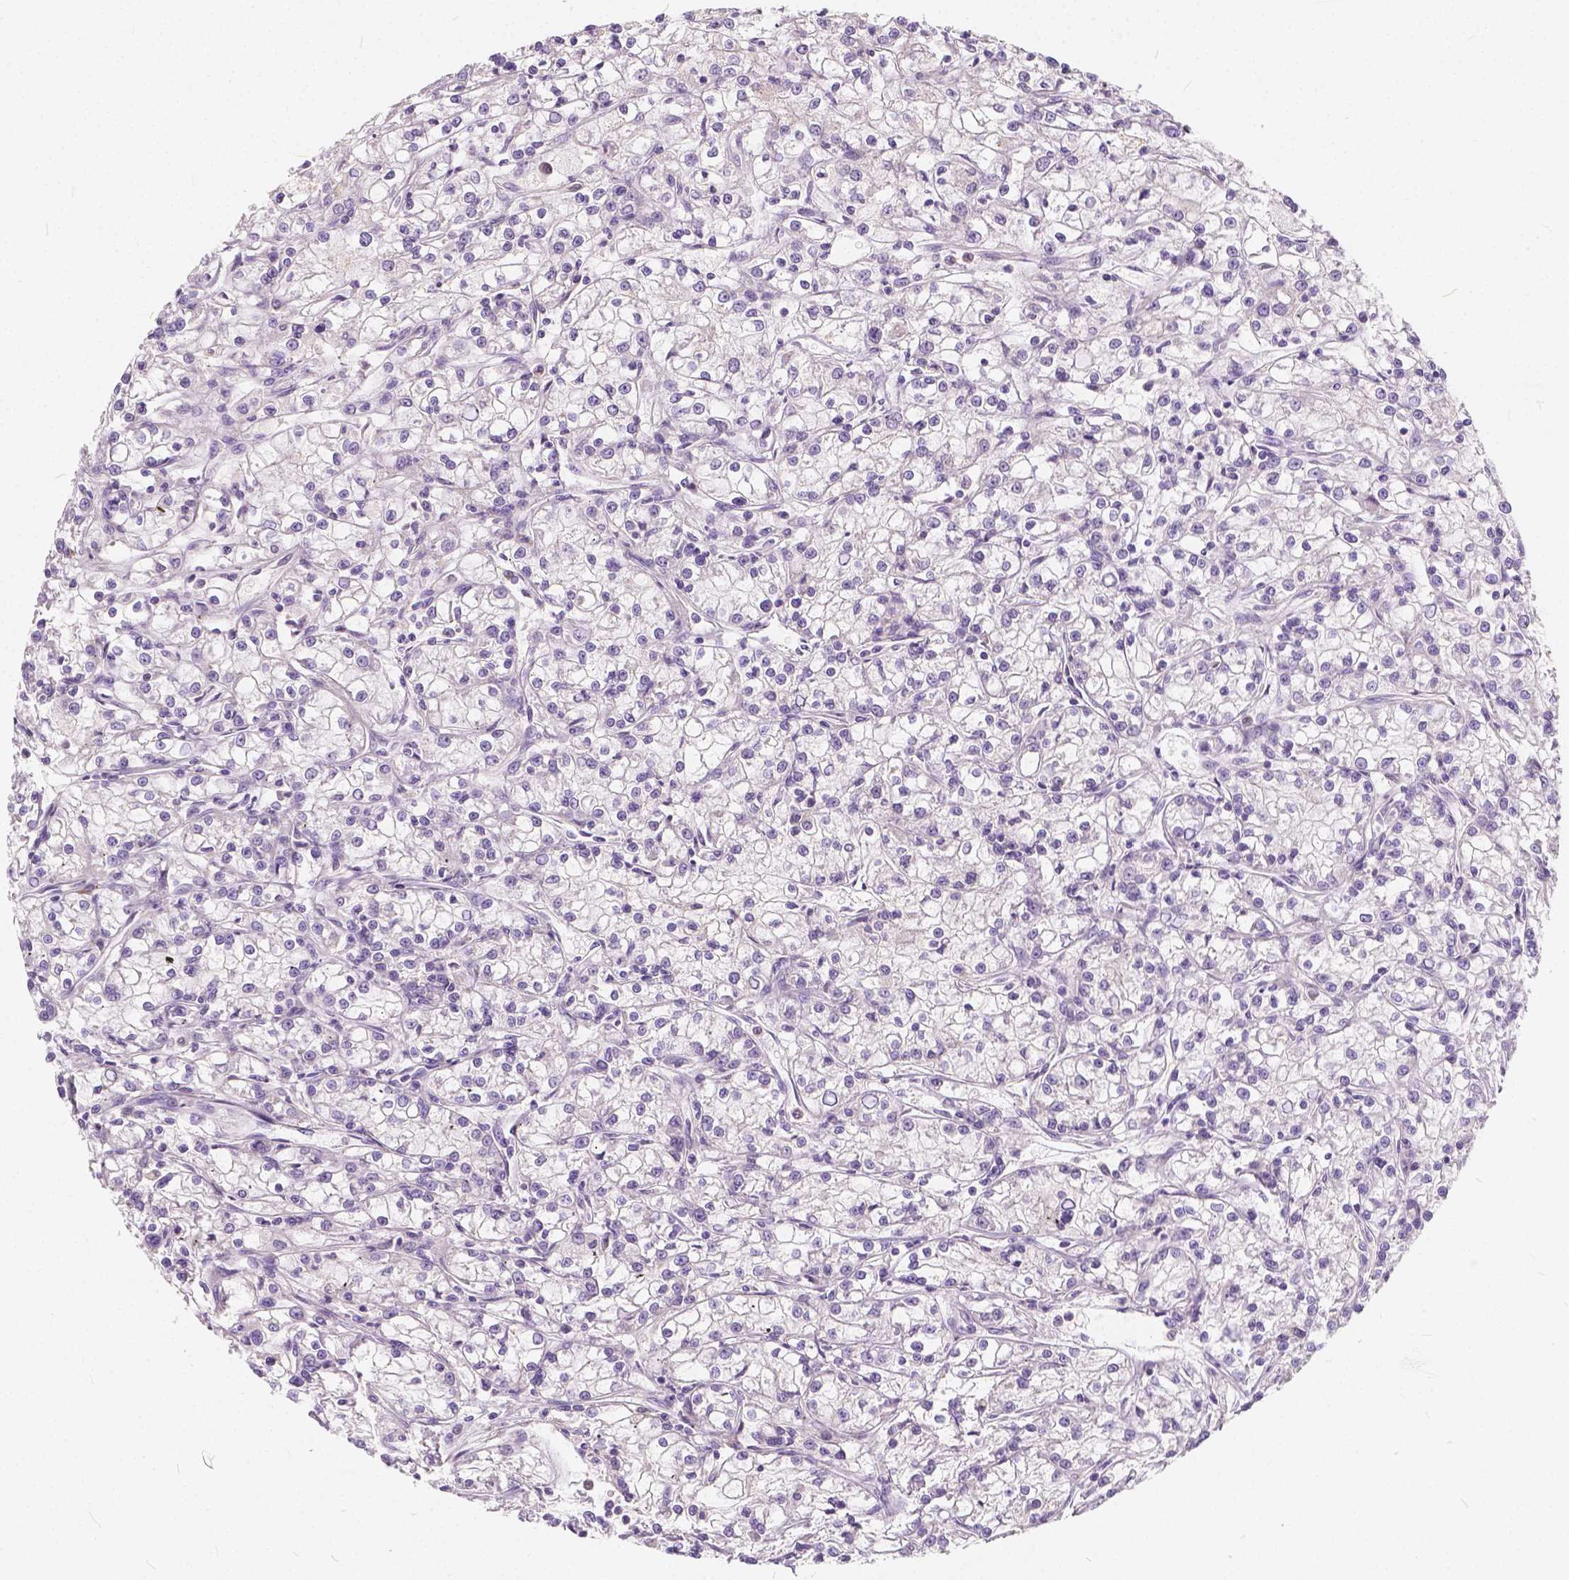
{"staining": {"intensity": "negative", "quantity": "none", "location": "none"}, "tissue": "renal cancer", "cell_type": "Tumor cells", "image_type": "cancer", "snomed": [{"axis": "morphology", "description": "Adenocarcinoma, NOS"}, {"axis": "topography", "description": "Kidney"}], "caption": "A high-resolution micrograph shows immunohistochemistry staining of renal cancer, which reveals no significant expression in tumor cells.", "gene": "KIAA0513", "patient": {"sex": "female", "age": 59}}